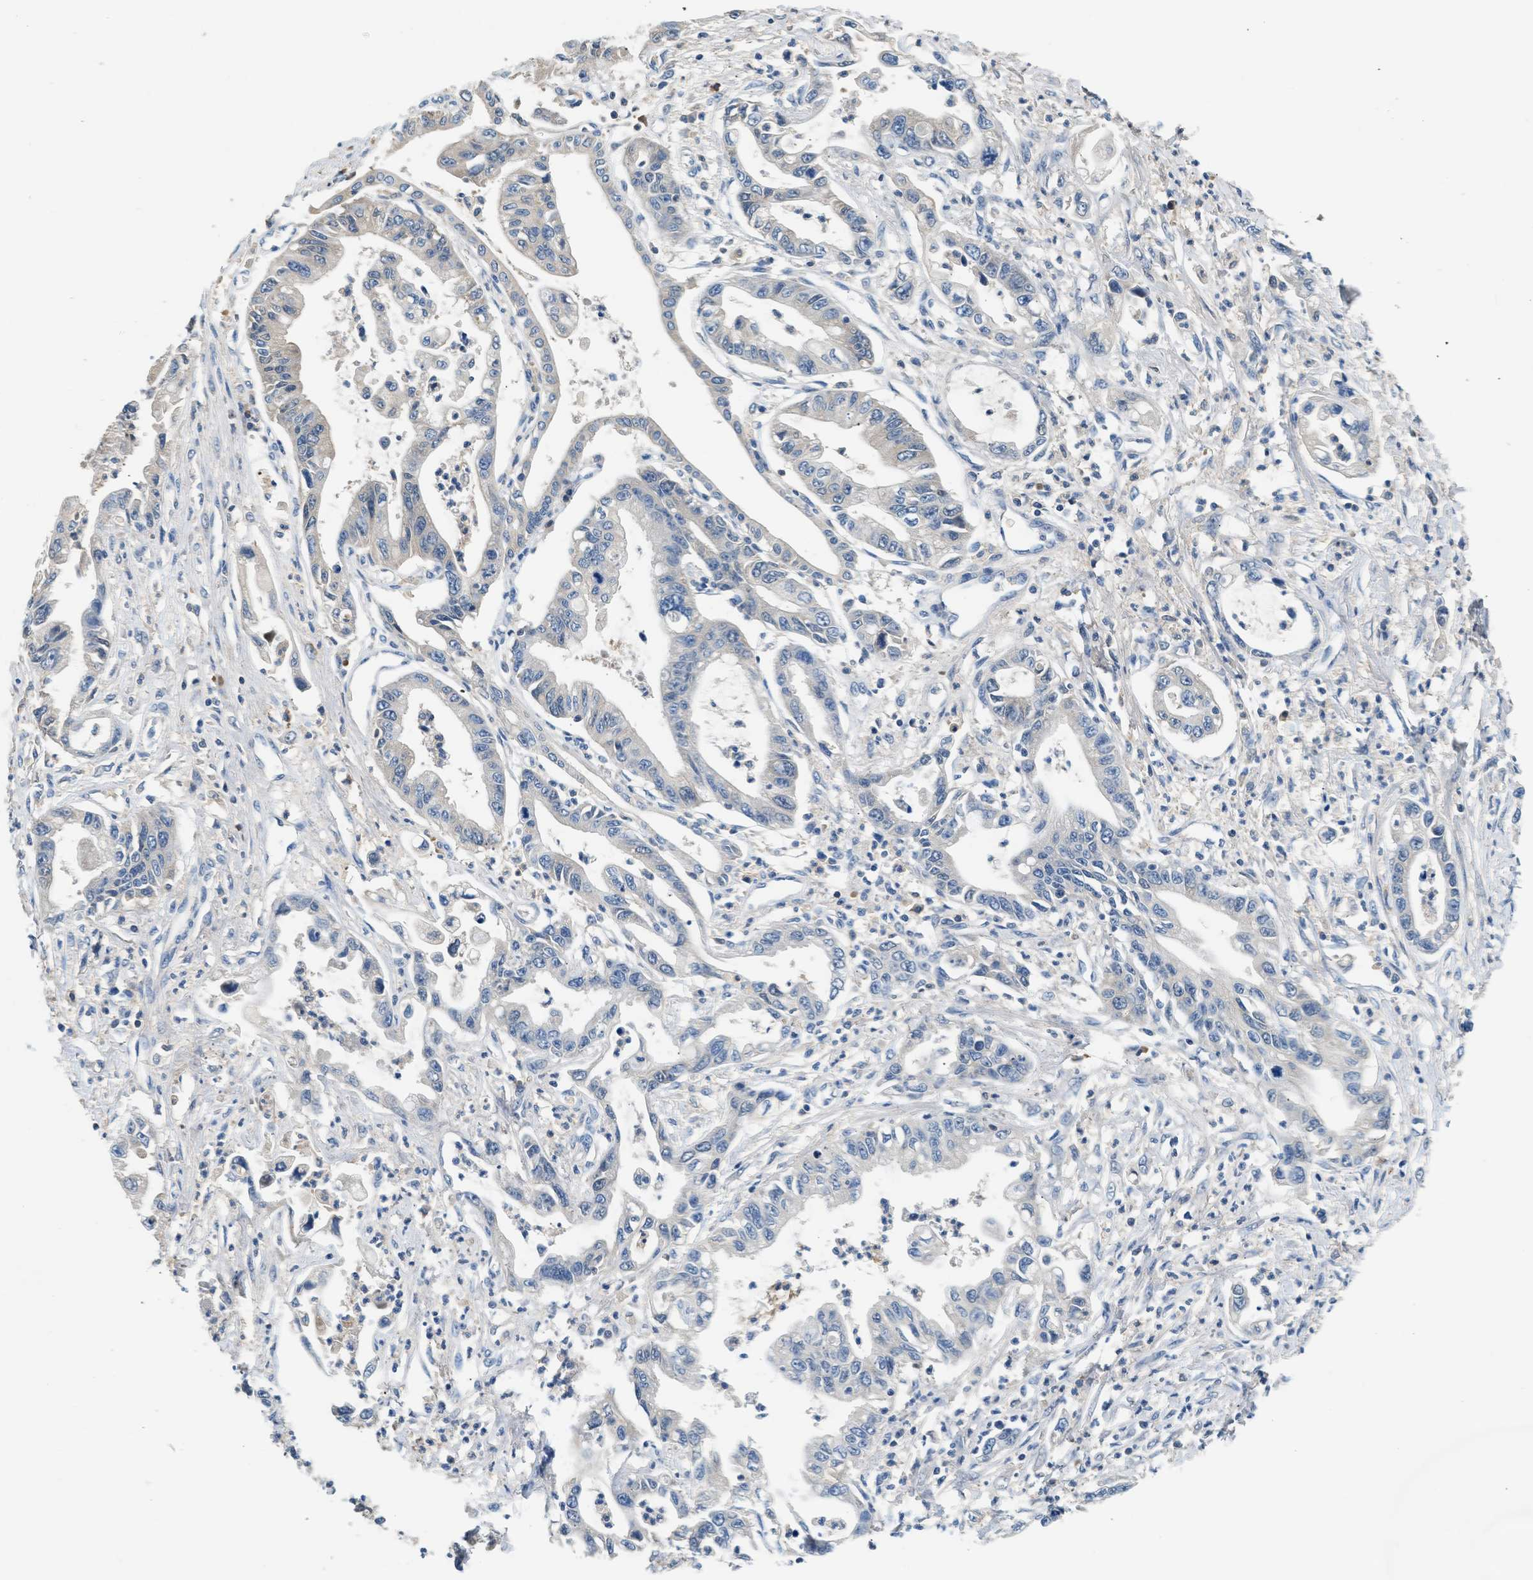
{"staining": {"intensity": "weak", "quantity": "<25%", "location": "cytoplasmic/membranous"}, "tissue": "pancreatic cancer", "cell_type": "Tumor cells", "image_type": "cancer", "snomed": [{"axis": "morphology", "description": "Adenocarcinoma, NOS"}, {"axis": "topography", "description": "Pancreas"}], "caption": "Immunohistochemistry (IHC) of pancreatic adenocarcinoma exhibits no staining in tumor cells.", "gene": "RWDD2B", "patient": {"sex": "male", "age": 56}}